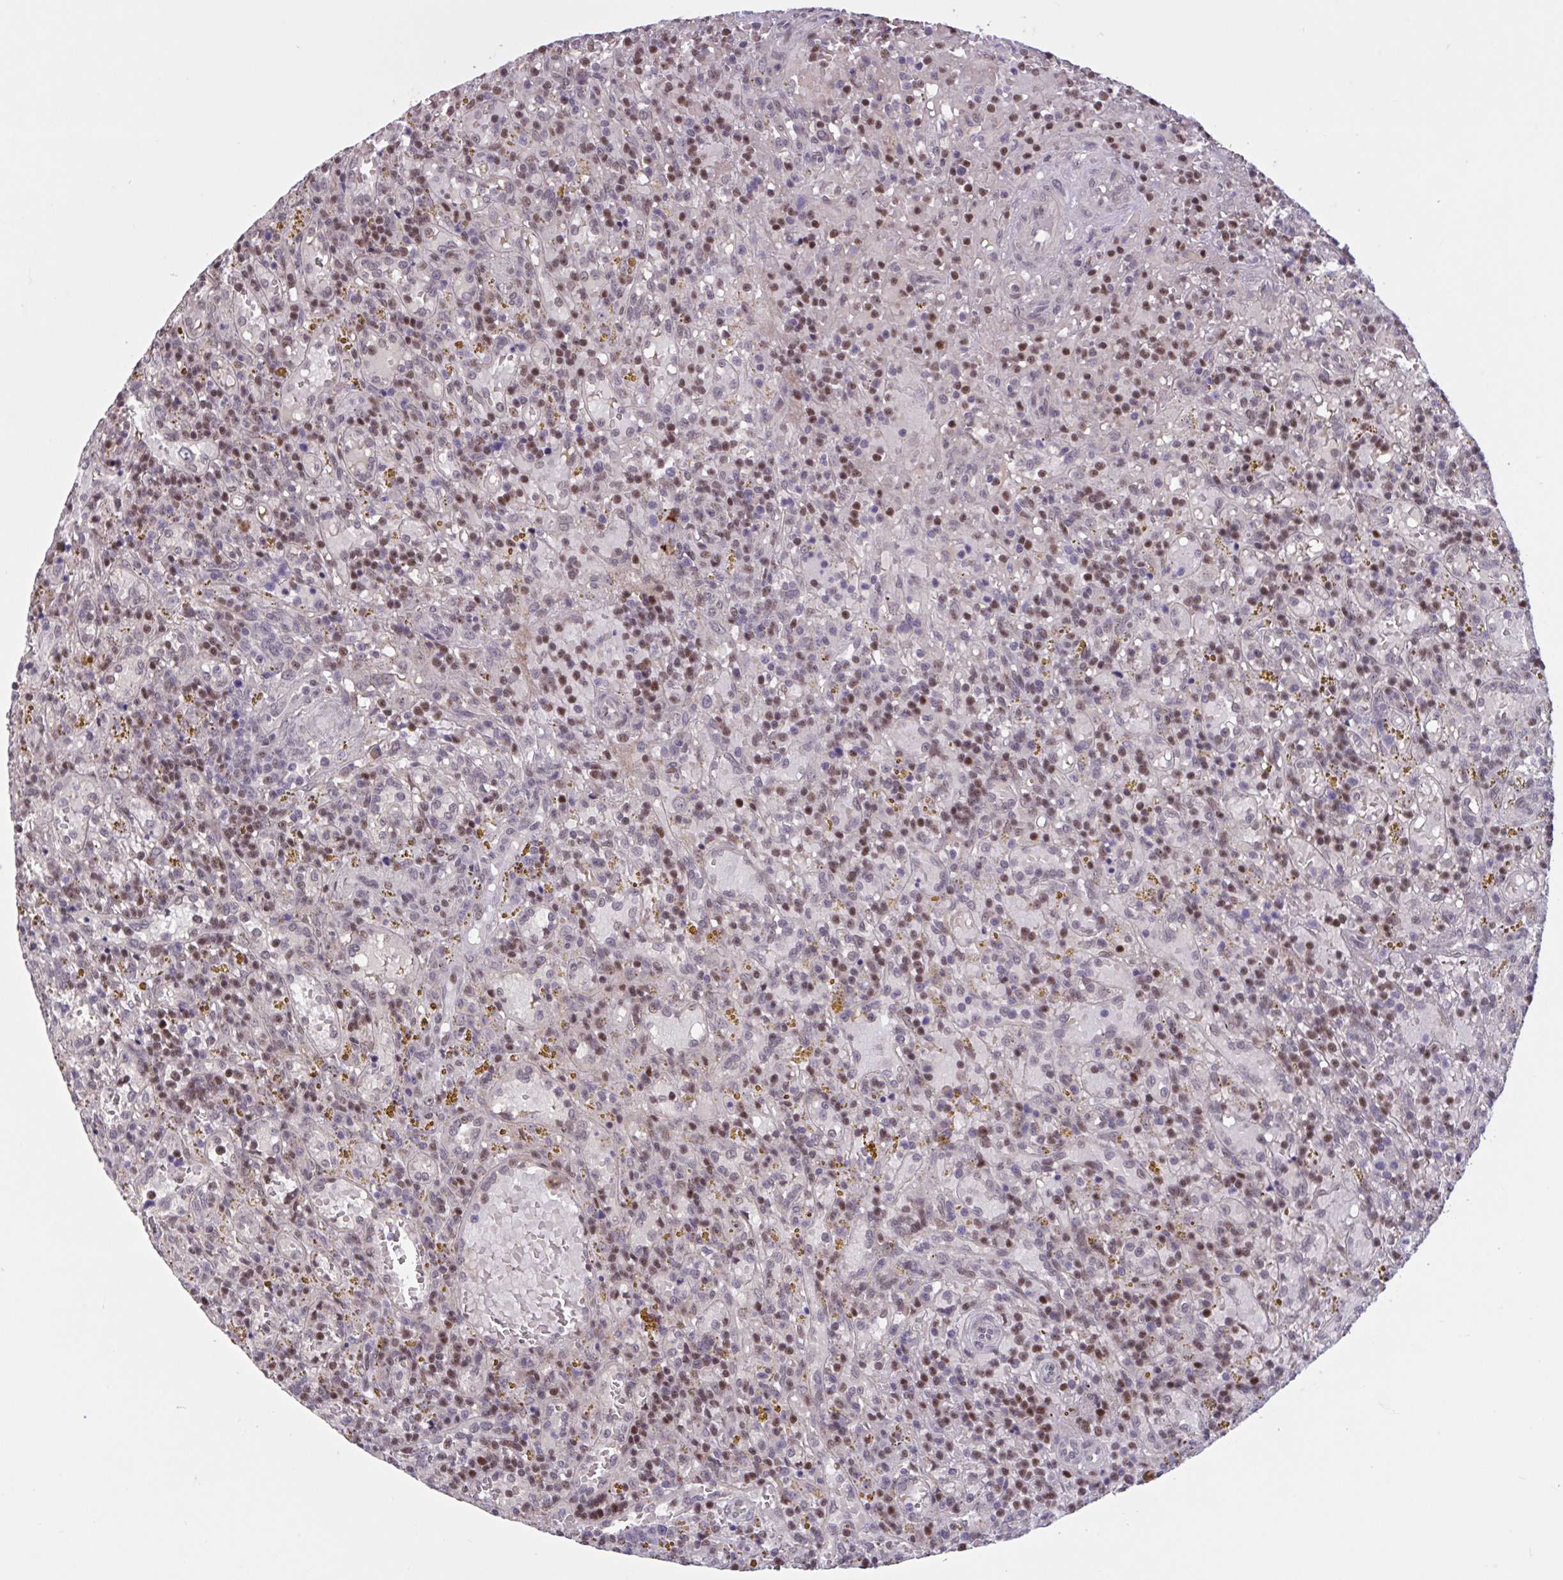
{"staining": {"intensity": "moderate", "quantity": "25%-75%", "location": "nuclear"}, "tissue": "lymphoma", "cell_type": "Tumor cells", "image_type": "cancer", "snomed": [{"axis": "morphology", "description": "Malignant lymphoma, non-Hodgkin's type, Low grade"}, {"axis": "topography", "description": "Spleen"}], "caption": "Lymphoma stained with IHC reveals moderate nuclear positivity in about 25%-75% of tumor cells.", "gene": "ZNF414", "patient": {"sex": "female", "age": 65}}